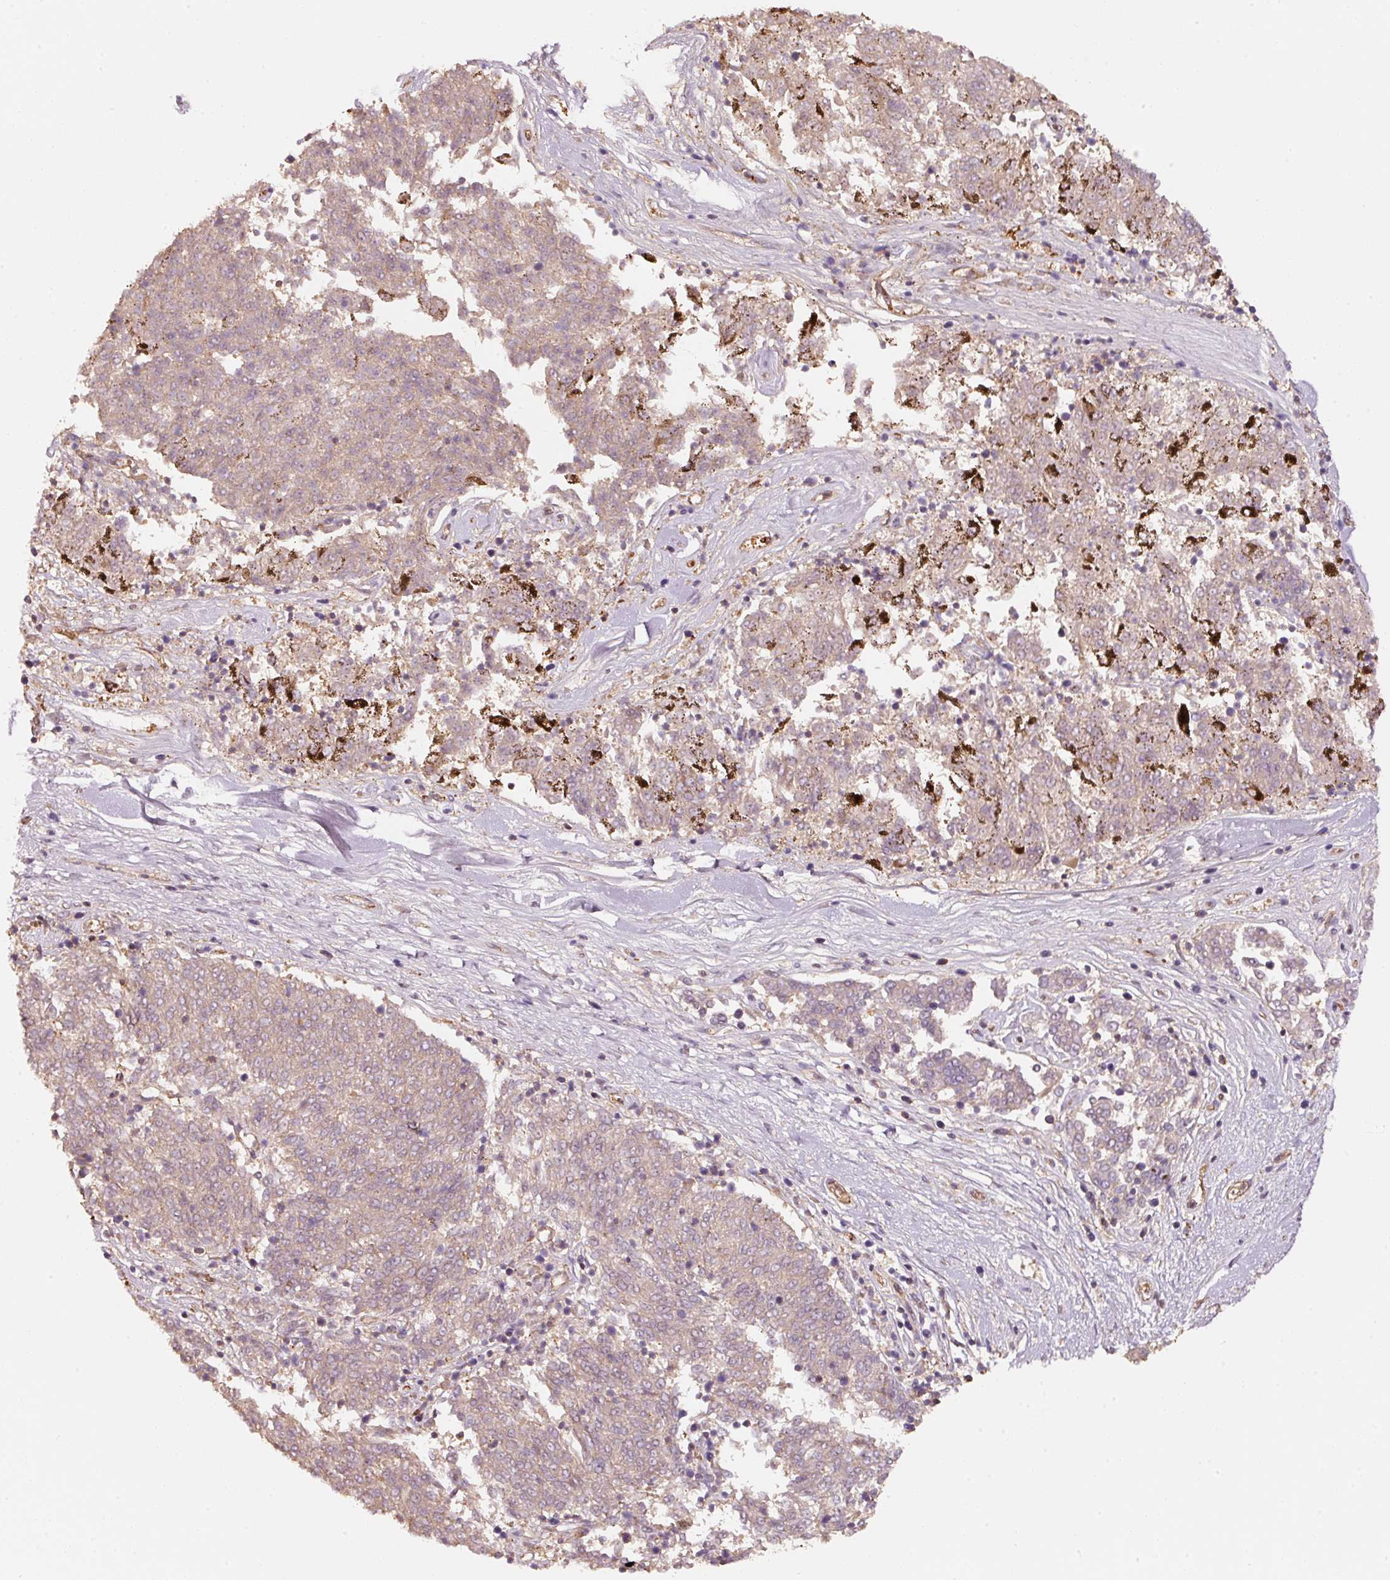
{"staining": {"intensity": "weak", "quantity": ">75%", "location": "cytoplasmic/membranous"}, "tissue": "melanoma", "cell_type": "Tumor cells", "image_type": "cancer", "snomed": [{"axis": "morphology", "description": "Malignant melanoma, NOS"}, {"axis": "topography", "description": "Skin"}], "caption": "Human malignant melanoma stained with a protein marker shows weak staining in tumor cells.", "gene": "CEP95", "patient": {"sex": "female", "age": 72}}